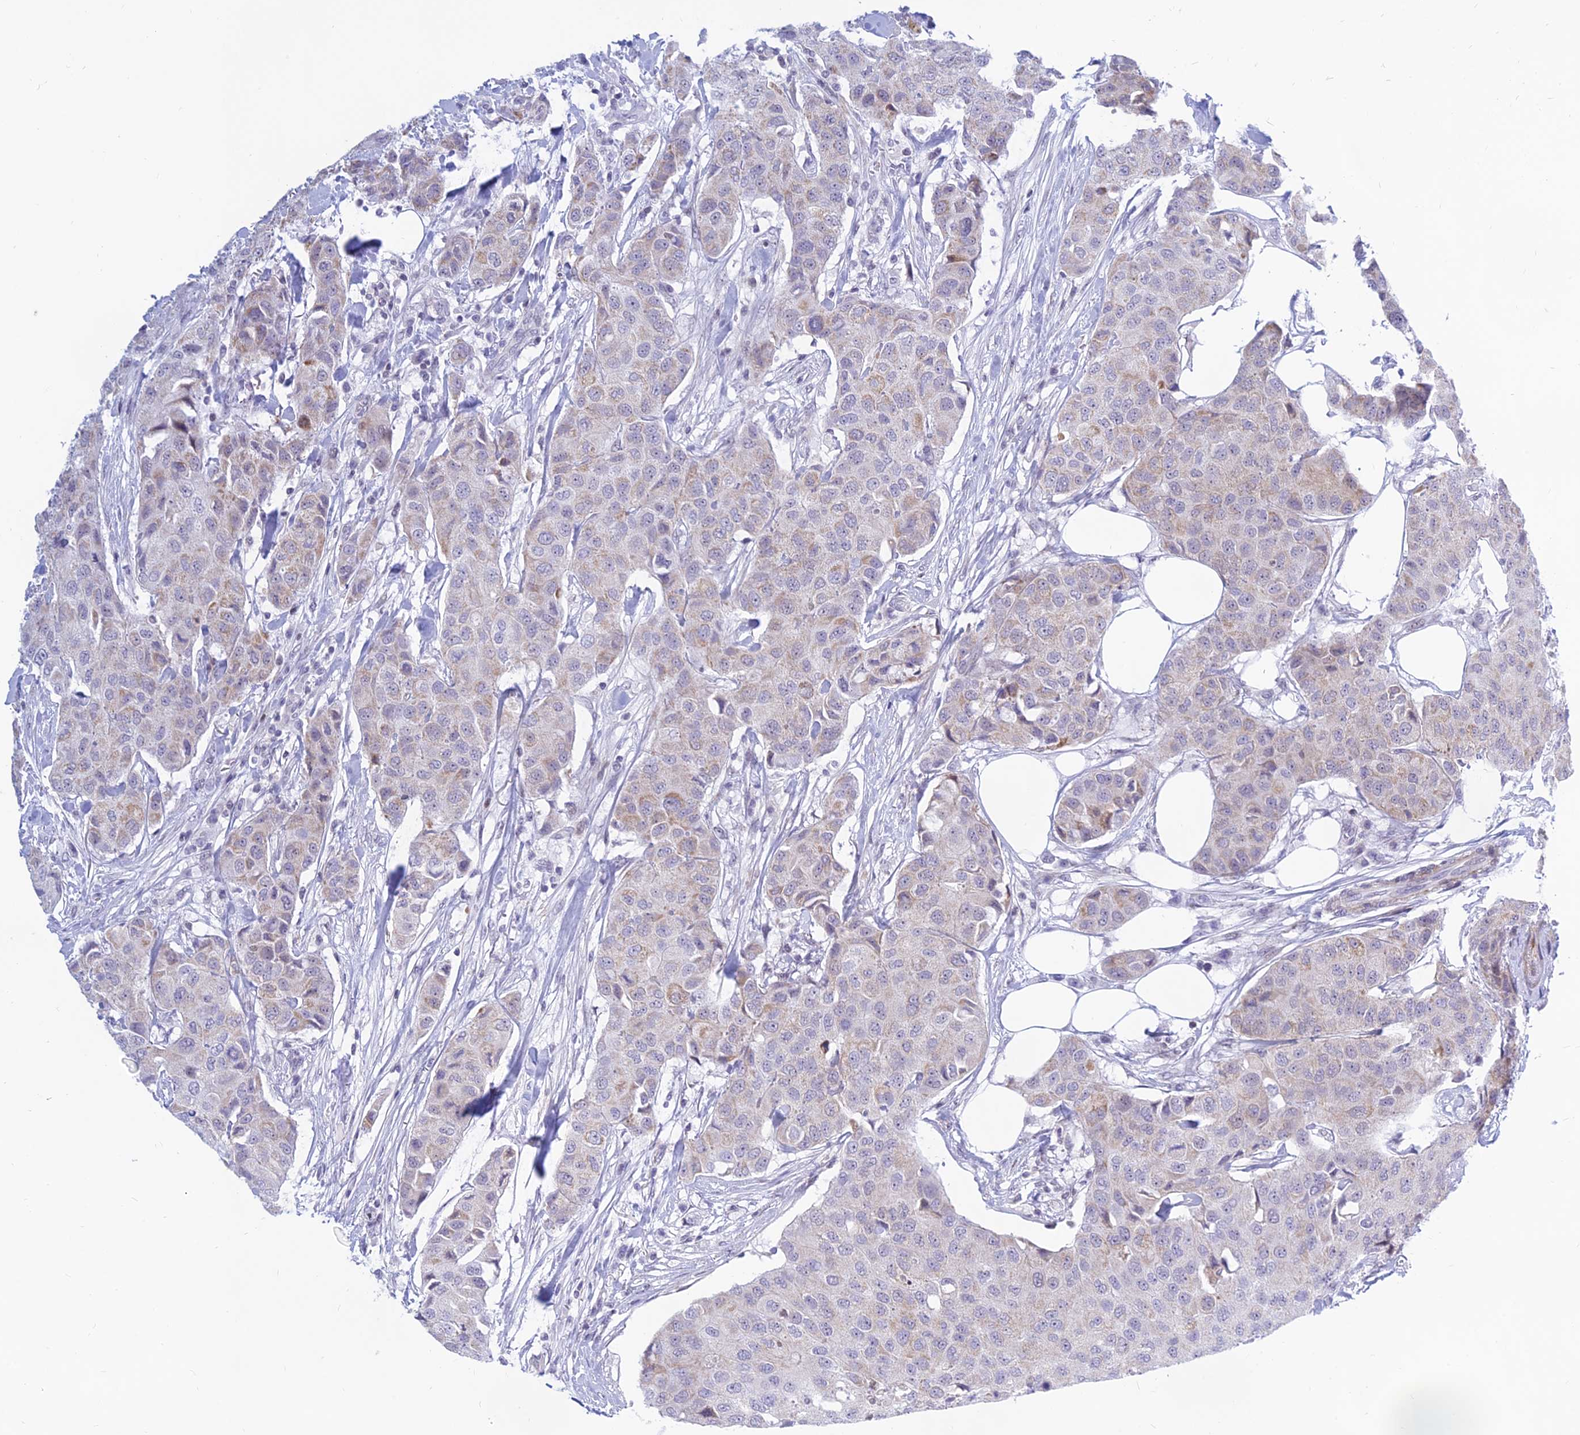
{"staining": {"intensity": "weak", "quantity": "<25%", "location": "cytoplasmic/membranous"}, "tissue": "breast cancer", "cell_type": "Tumor cells", "image_type": "cancer", "snomed": [{"axis": "morphology", "description": "Duct carcinoma"}, {"axis": "topography", "description": "Breast"}], "caption": "Infiltrating ductal carcinoma (breast) stained for a protein using immunohistochemistry (IHC) reveals no staining tumor cells.", "gene": "KRR1", "patient": {"sex": "female", "age": 80}}